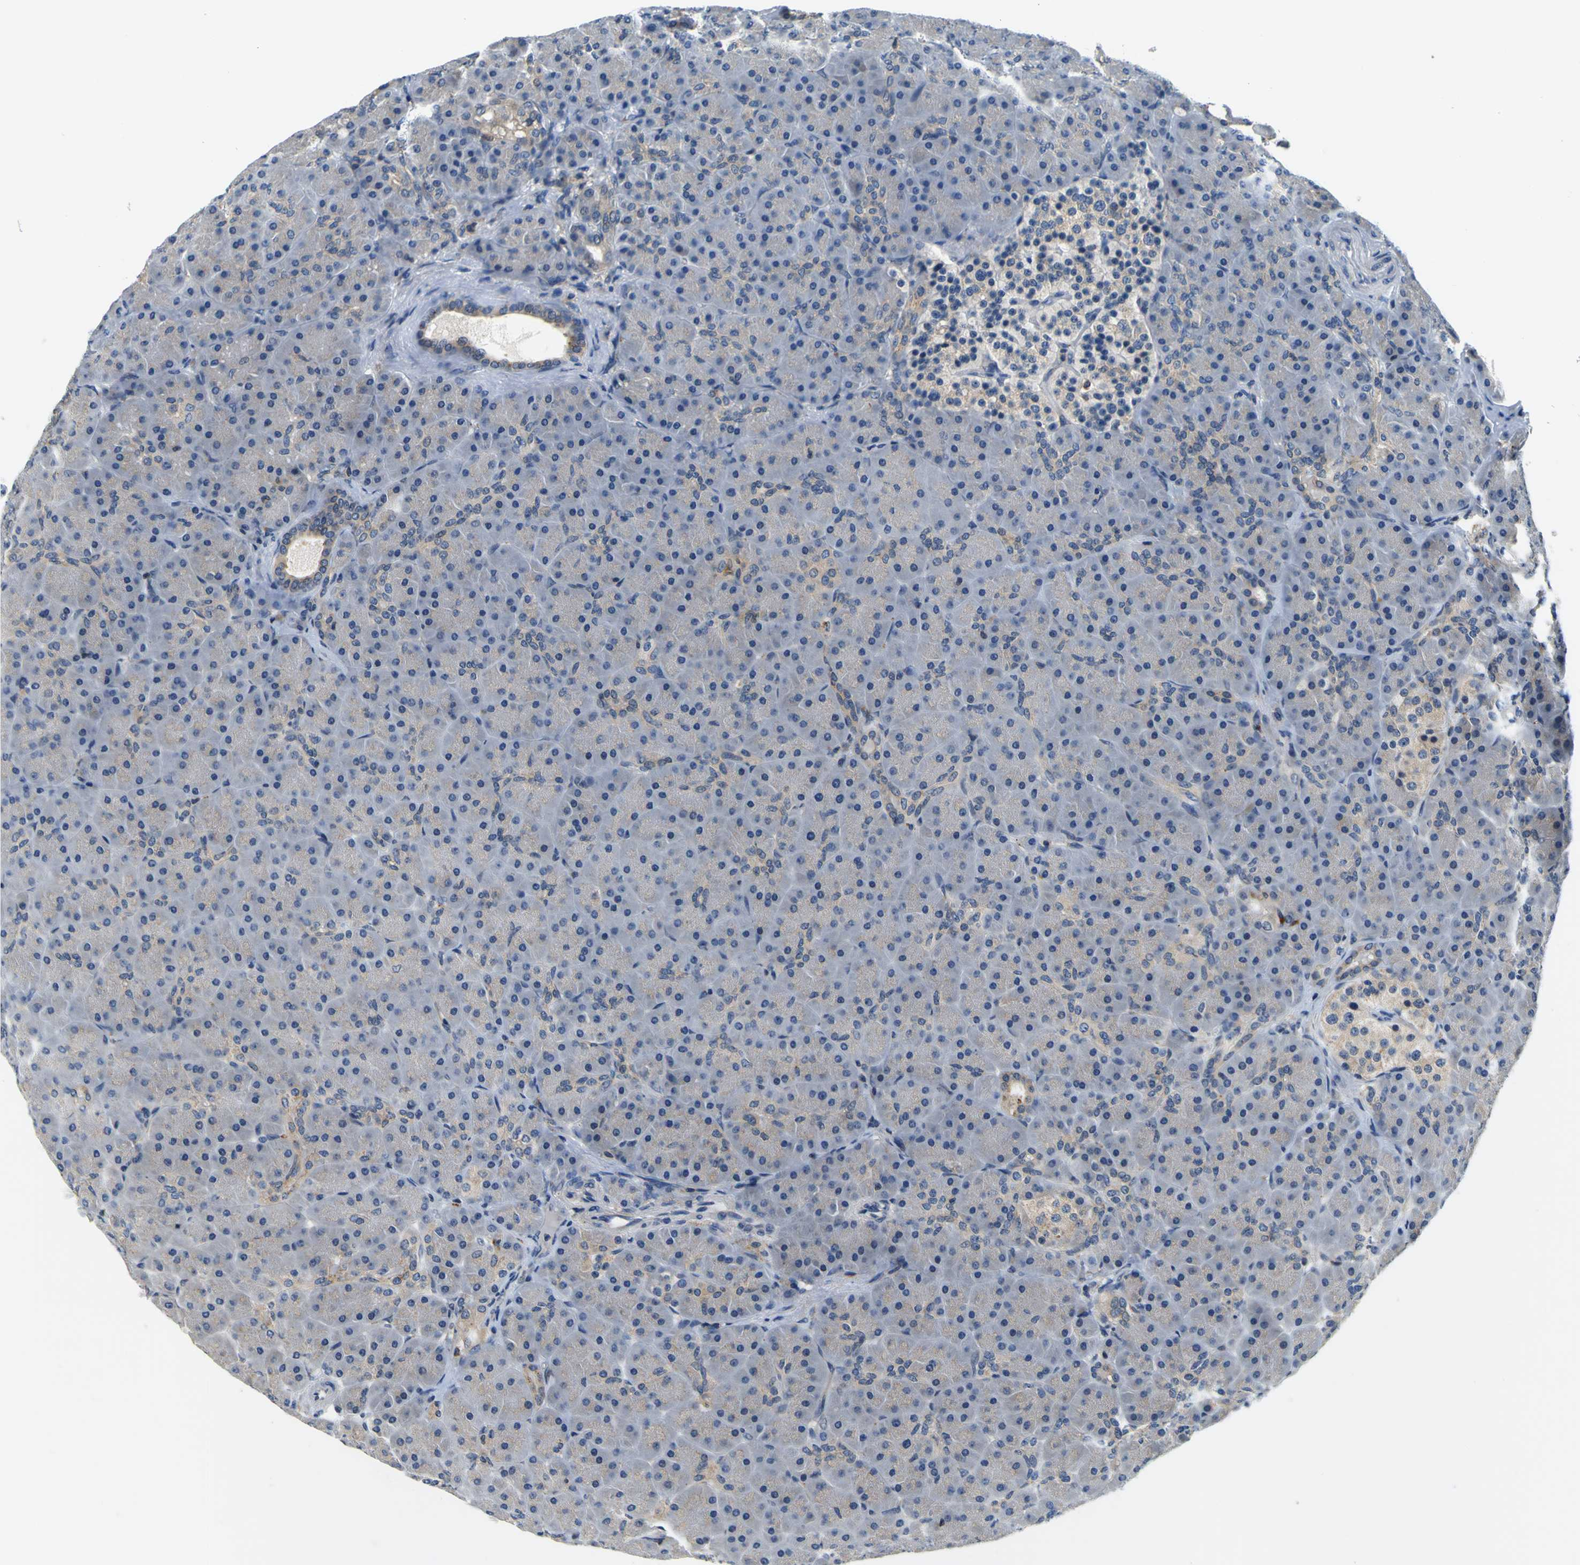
{"staining": {"intensity": "negative", "quantity": "none", "location": "none"}, "tissue": "pancreas", "cell_type": "Exocrine glandular cells", "image_type": "normal", "snomed": [{"axis": "morphology", "description": "Normal tissue, NOS"}, {"axis": "topography", "description": "Pancreas"}], "caption": "This is a histopathology image of immunohistochemistry (IHC) staining of normal pancreas, which shows no positivity in exocrine glandular cells. (Stains: DAB immunohistochemistry with hematoxylin counter stain, Microscopy: brightfield microscopy at high magnification).", "gene": "TNIK", "patient": {"sex": "male", "age": 66}}